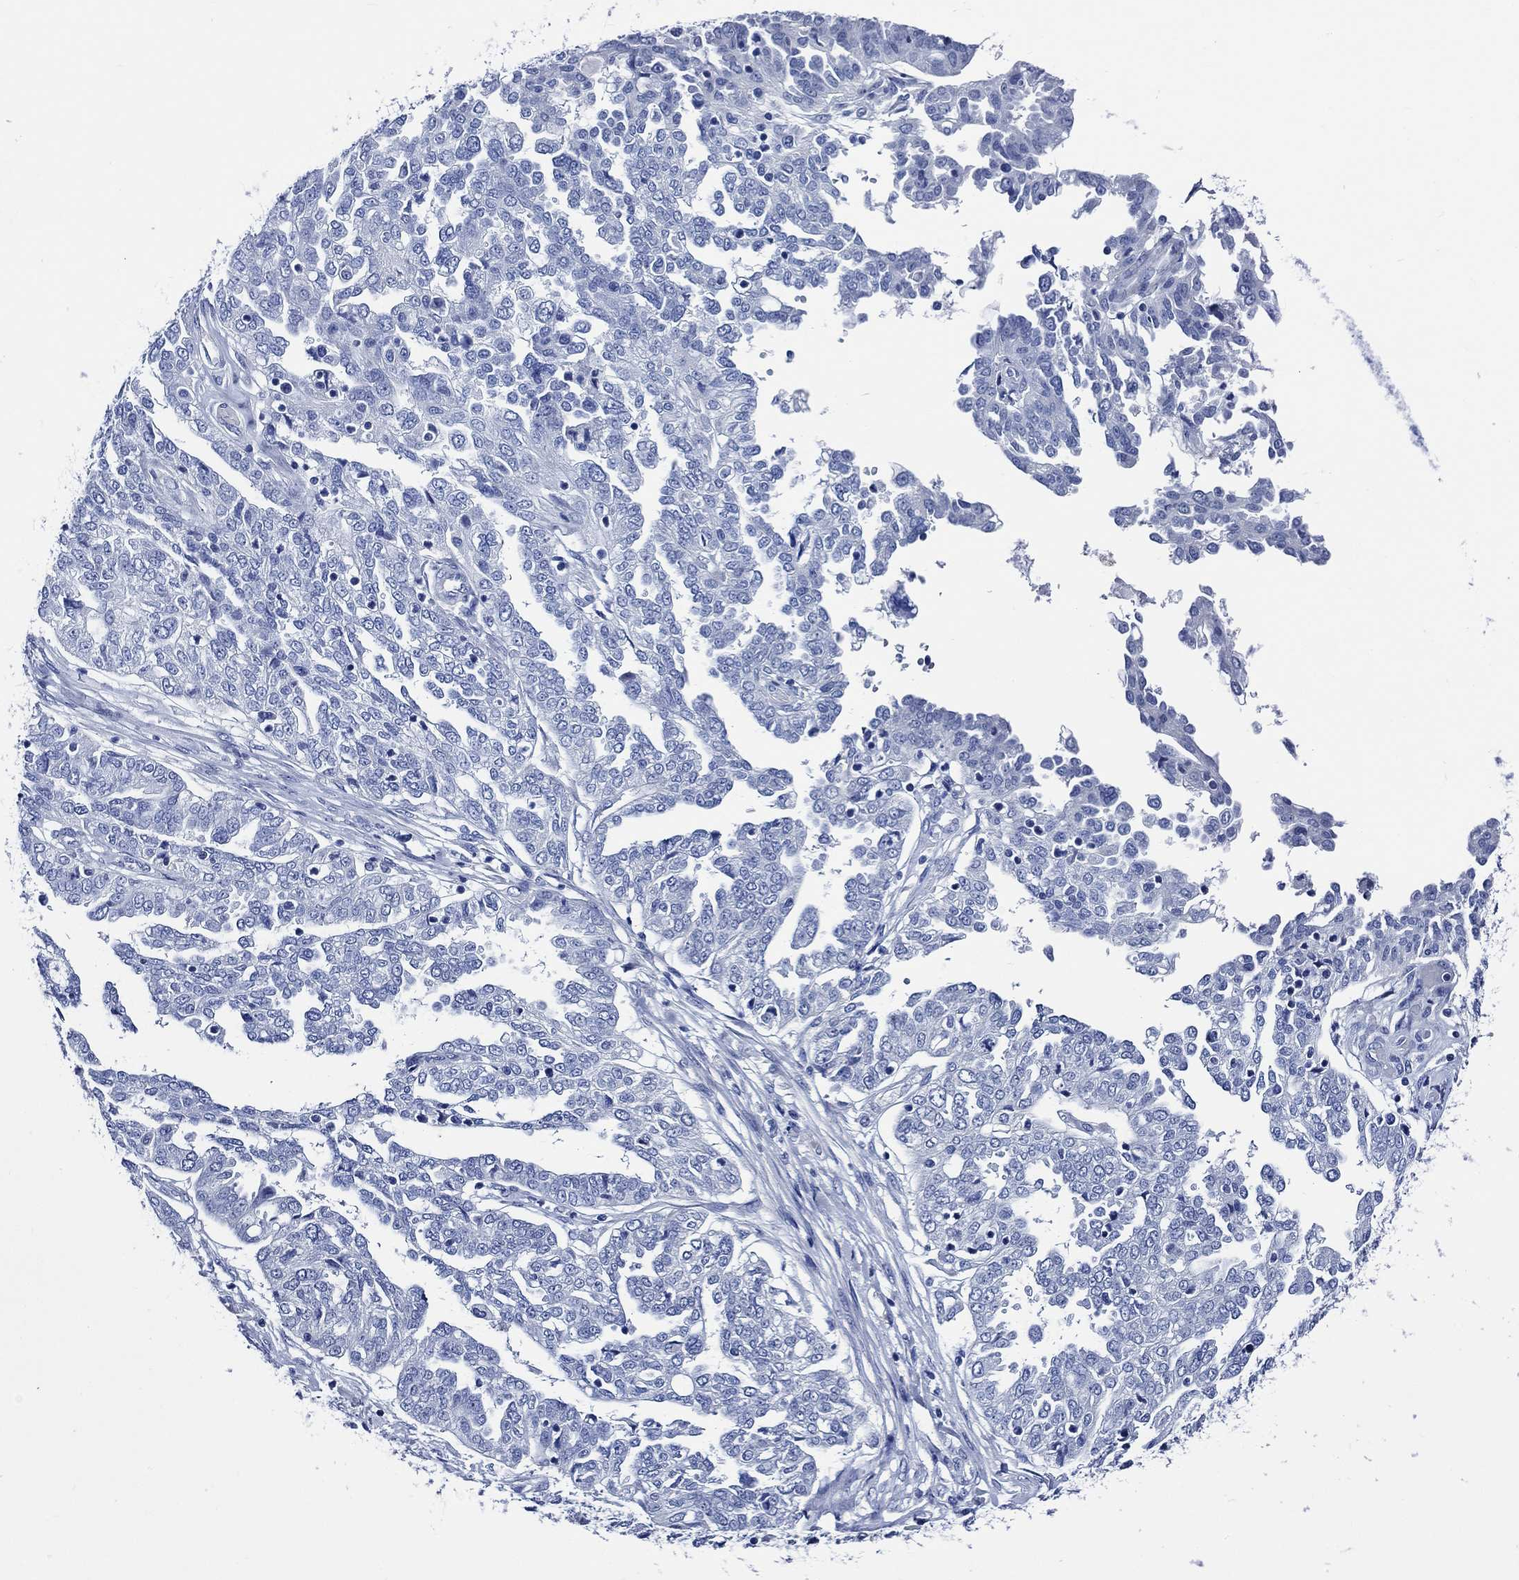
{"staining": {"intensity": "negative", "quantity": "none", "location": "none"}, "tissue": "ovarian cancer", "cell_type": "Tumor cells", "image_type": "cancer", "snomed": [{"axis": "morphology", "description": "Cystadenocarcinoma, serous, NOS"}, {"axis": "topography", "description": "Ovary"}], "caption": "Immunohistochemistry (IHC) of human ovarian serous cystadenocarcinoma shows no staining in tumor cells. (Stains: DAB immunohistochemistry with hematoxylin counter stain, Microscopy: brightfield microscopy at high magnification).", "gene": "WDR62", "patient": {"sex": "female", "age": 67}}